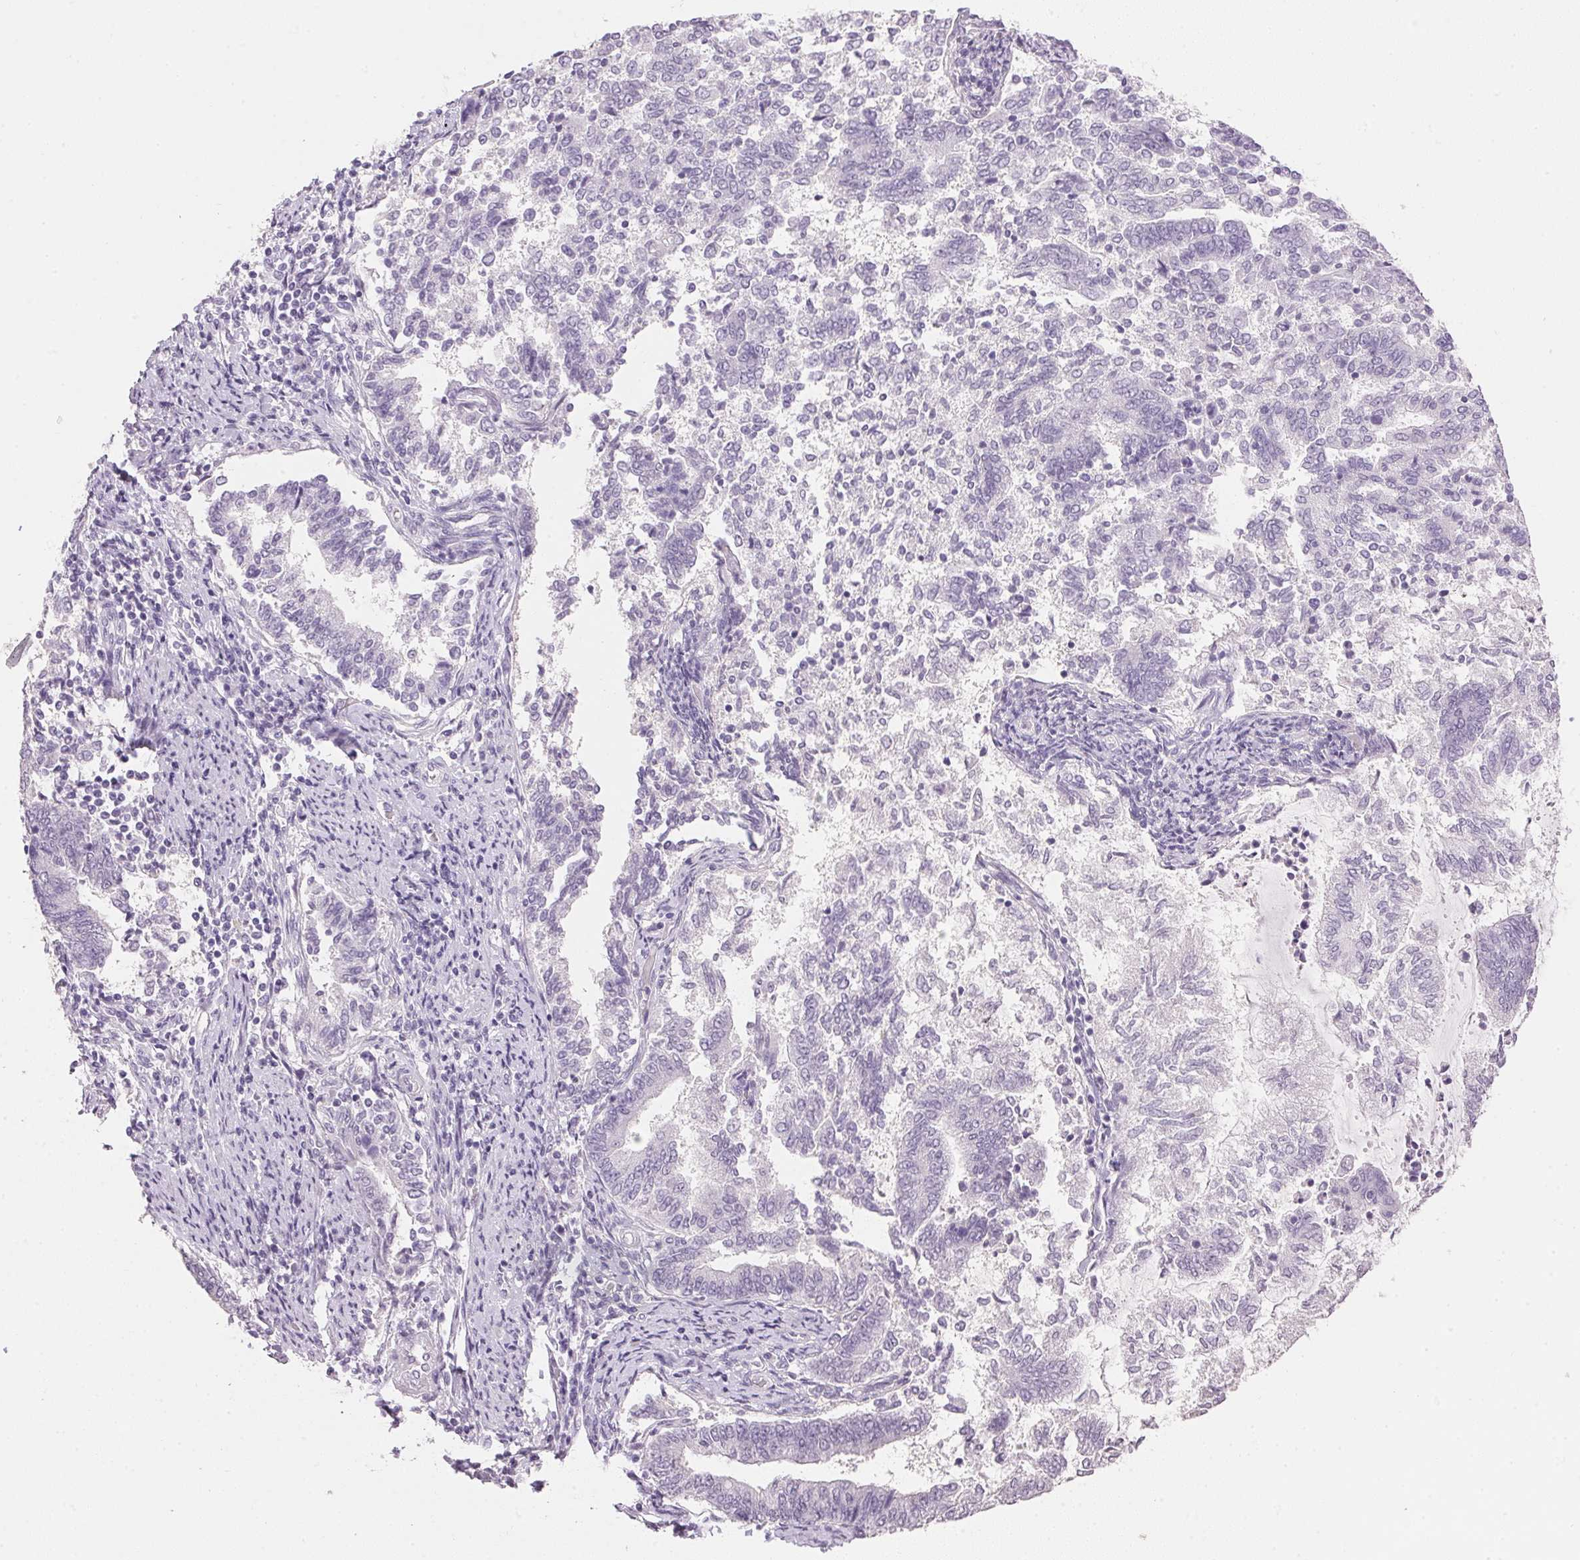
{"staining": {"intensity": "negative", "quantity": "none", "location": "none"}, "tissue": "endometrial cancer", "cell_type": "Tumor cells", "image_type": "cancer", "snomed": [{"axis": "morphology", "description": "Adenocarcinoma, NOS"}, {"axis": "topography", "description": "Endometrium"}], "caption": "The histopathology image reveals no significant expression in tumor cells of endometrial cancer (adenocarcinoma). The staining is performed using DAB brown chromogen with nuclei counter-stained in using hematoxylin.", "gene": "IGFBP1", "patient": {"sex": "female", "age": 65}}